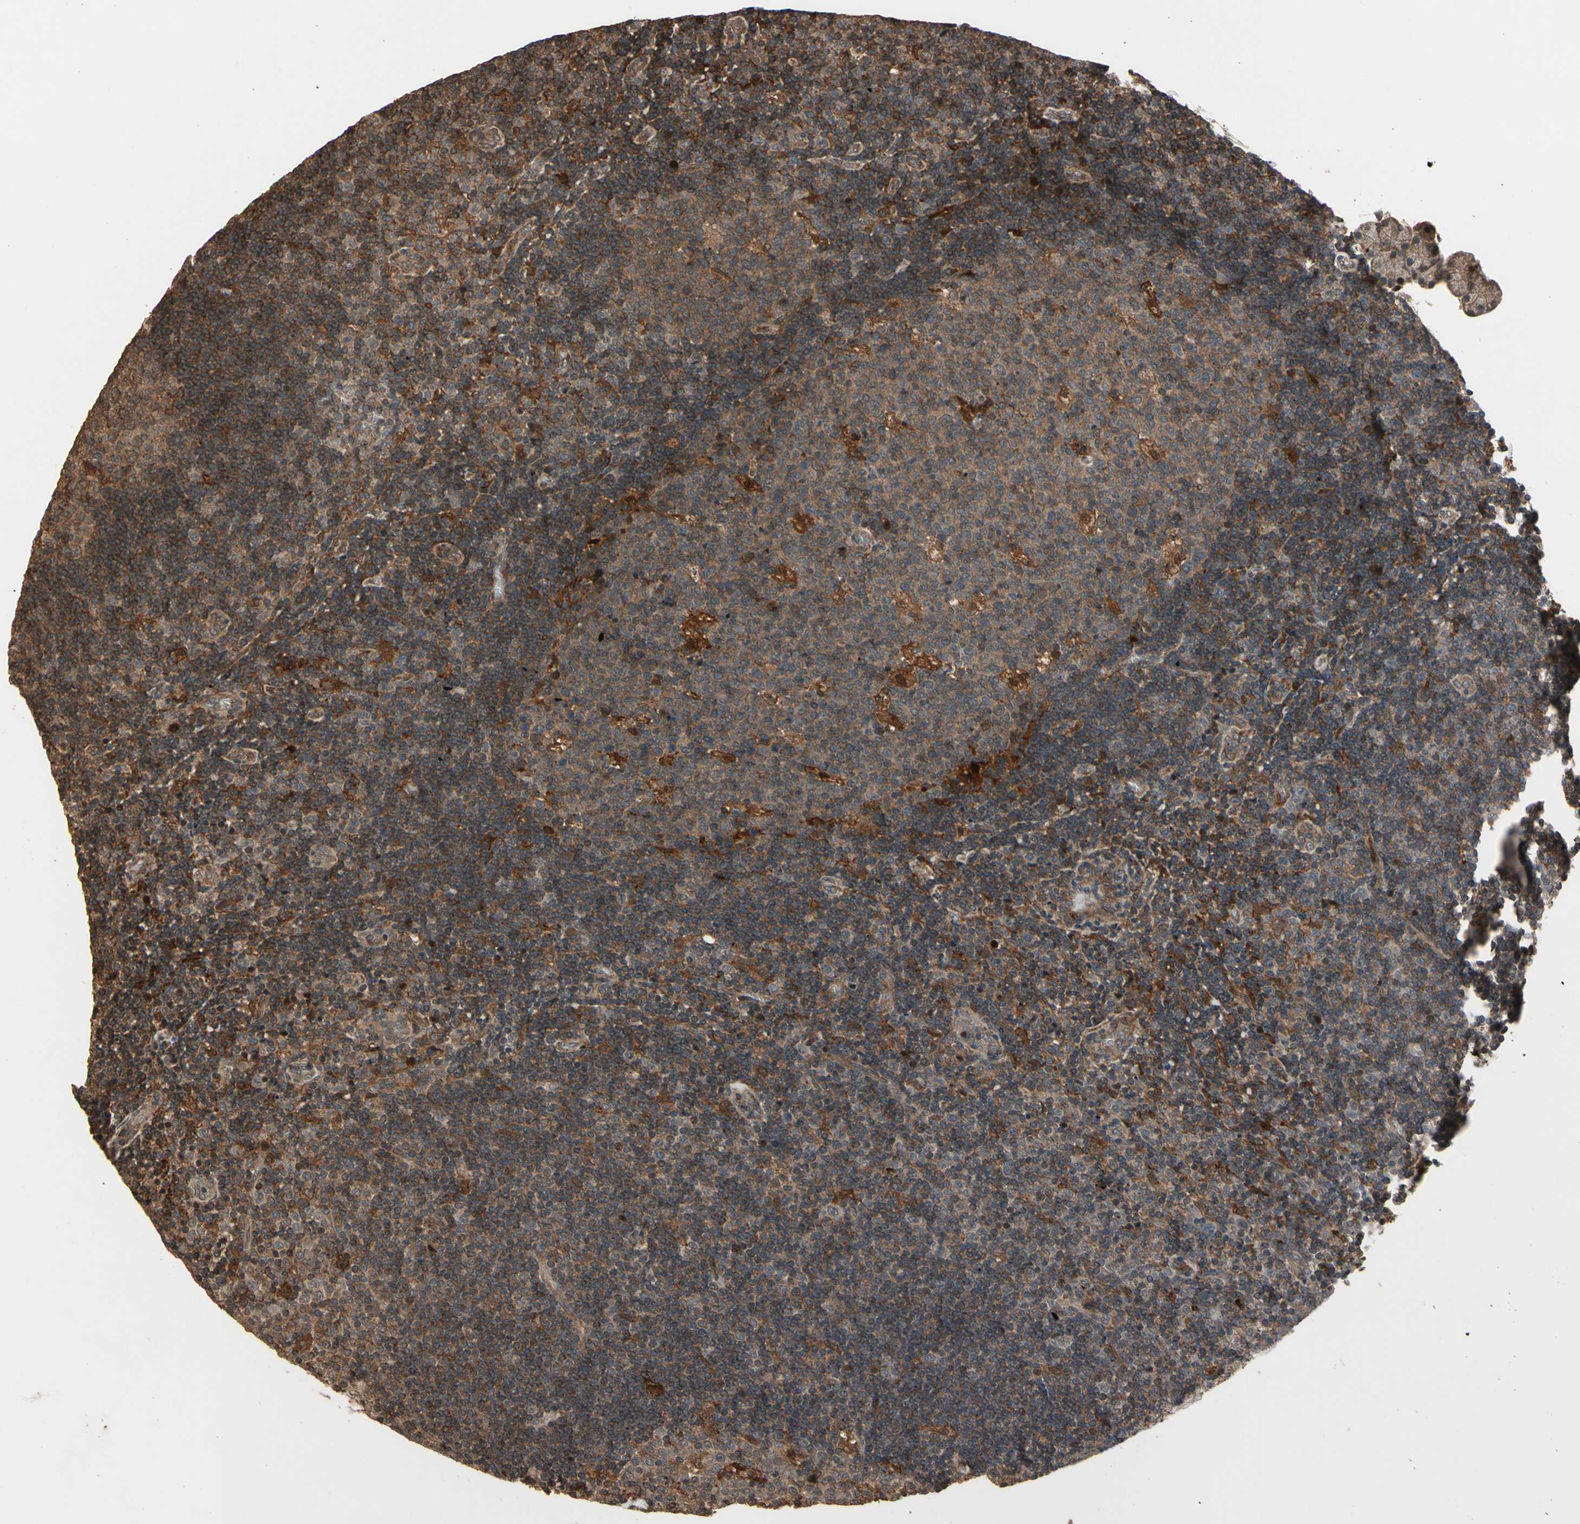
{"staining": {"intensity": "strong", "quantity": "<25%", "location": "cytoplasmic/membranous,nuclear"}, "tissue": "lymph node", "cell_type": "Germinal center cells", "image_type": "normal", "snomed": [{"axis": "morphology", "description": "Normal tissue, NOS"}, {"axis": "topography", "description": "Lymph node"}, {"axis": "topography", "description": "Salivary gland"}], "caption": "IHC micrograph of benign lymph node: lymph node stained using IHC exhibits medium levels of strong protein expression localized specifically in the cytoplasmic/membranous,nuclear of germinal center cells, appearing as a cytoplasmic/membranous,nuclear brown color.", "gene": "CSF1R", "patient": {"sex": "male", "age": 8}}